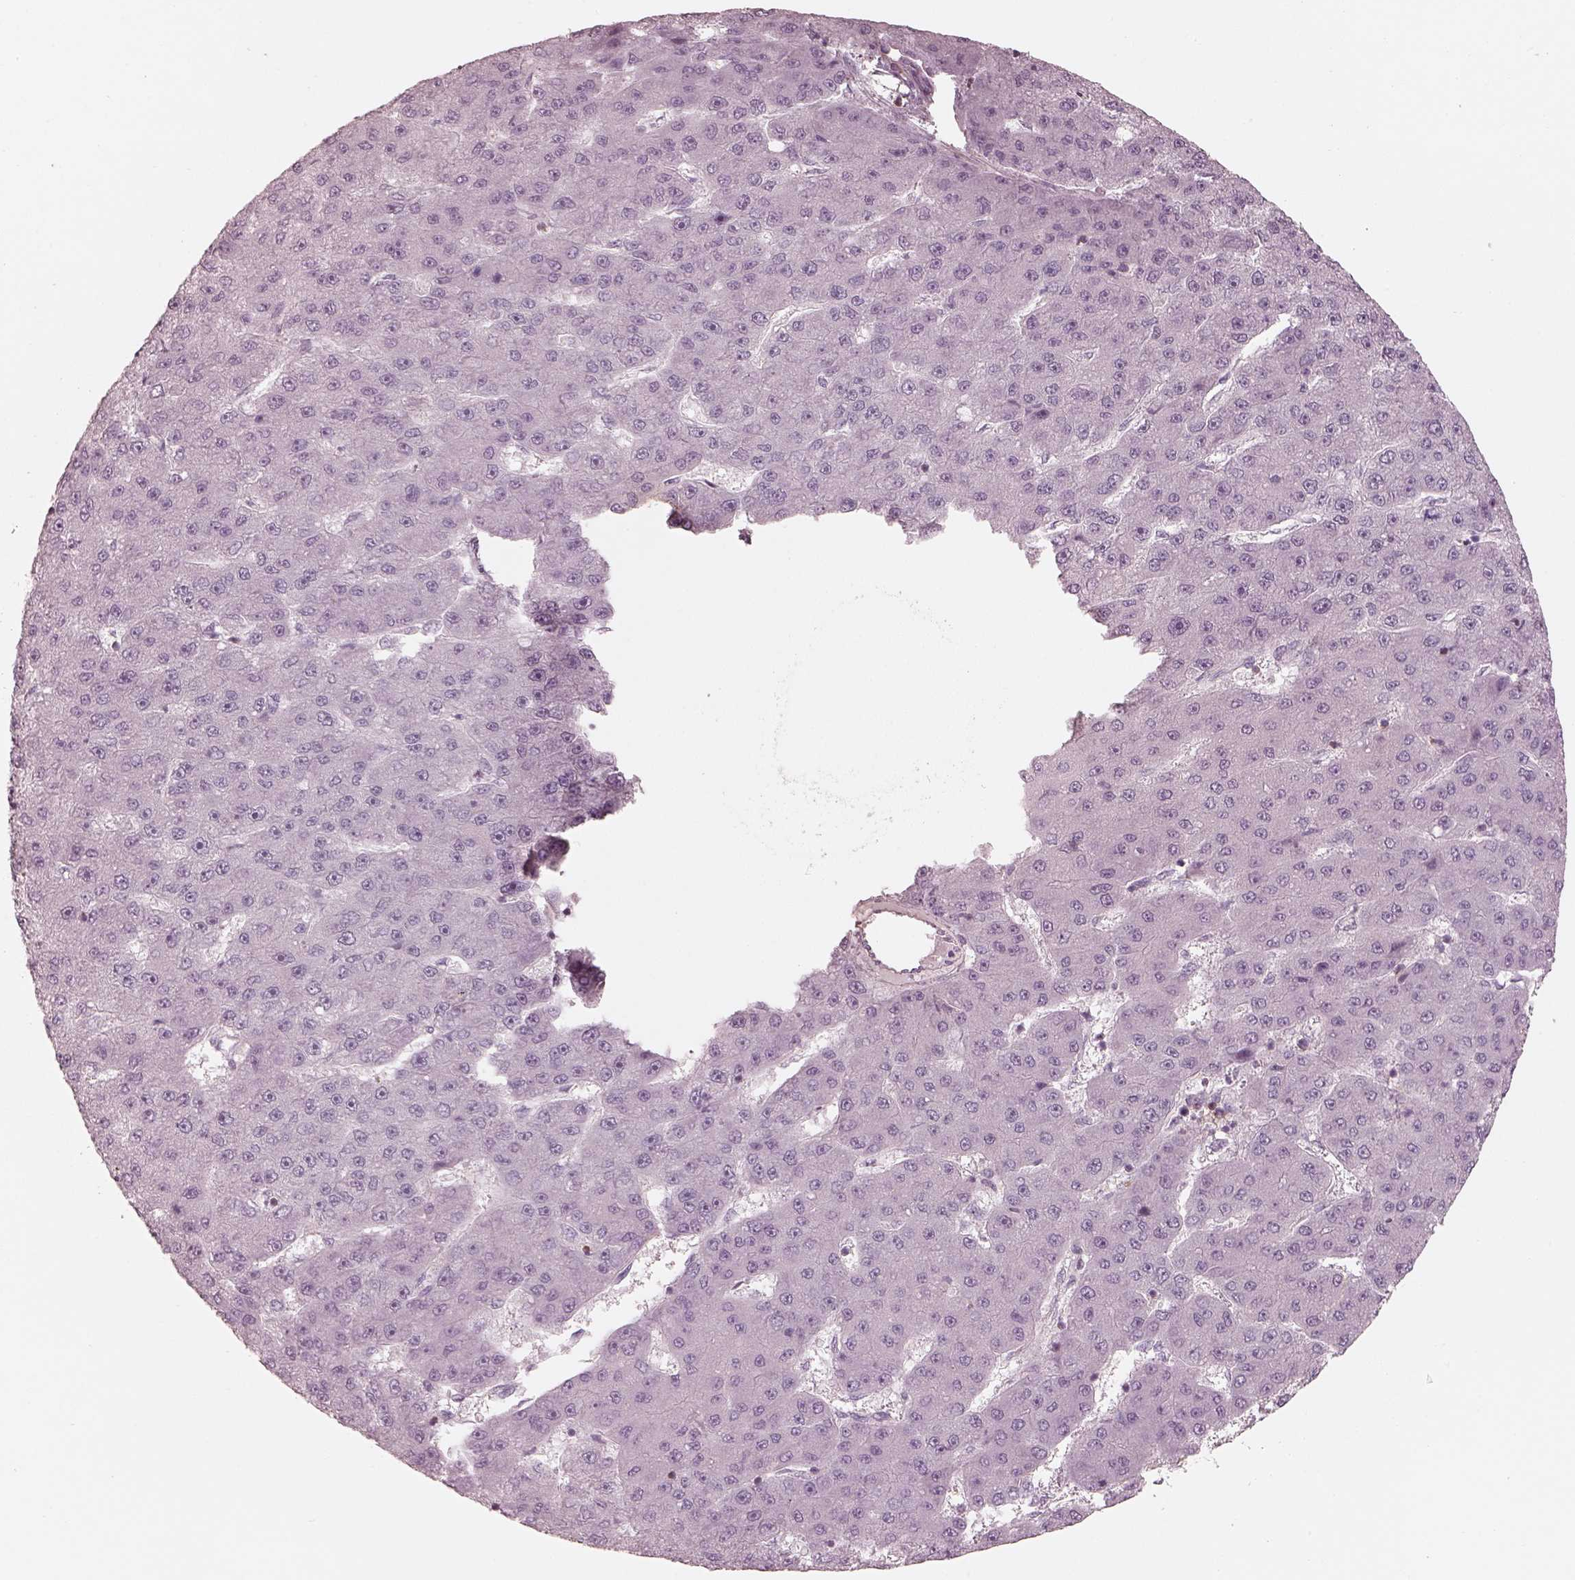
{"staining": {"intensity": "negative", "quantity": "none", "location": "none"}, "tissue": "liver cancer", "cell_type": "Tumor cells", "image_type": "cancer", "snomed": [{"axis": "morphology", "description": "Carcinoma, Hepatocellular, NOS"}, {"axis": "topography", "description": "Liver"}], "caption": "This is an immunohistochemistry (IHC) image of human liver cancer (hepatocellular carcinoma). There is no expression in tumor cells.", "gene": "PRLHR", "patient": {"sex": "male", "age": 67}}